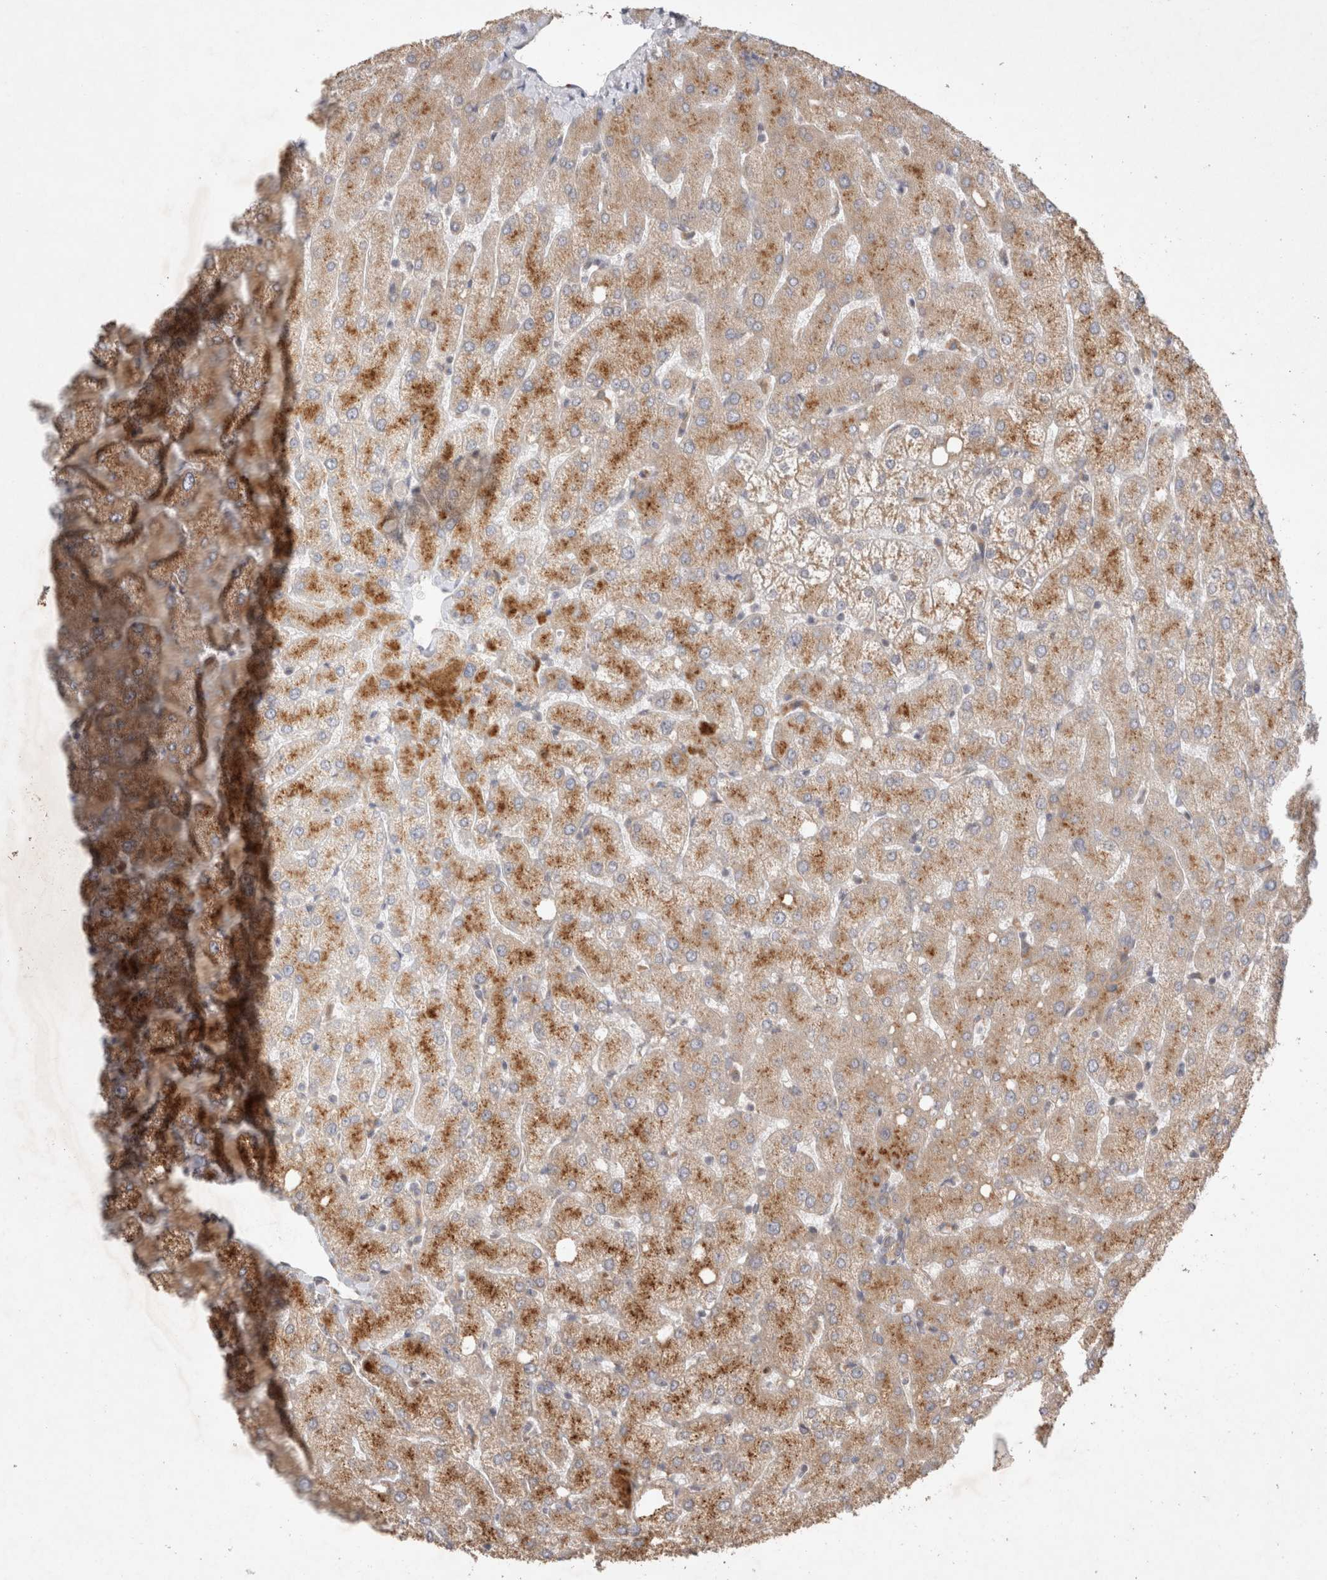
{"staining": {"intensity": "weak", "quantity": "<25%", "location": "cytoplasmic/membranous"}, "tissue": "liver", "cell_type": "Cholangiocytes", "image_type": "normal", "snomed": [{"axis": "morphology", "description": "Normal tissue, NOS"}, {"axis": "topography", "description": "Liver"}], "caption": "A high-resolution micrograph shows immunohistochemistry staining of unremarkable liver, which exhibits no significant expression in cholangiocytes.", "gene": "NPC1", "patient": {"sex": "female", "age": 54}}